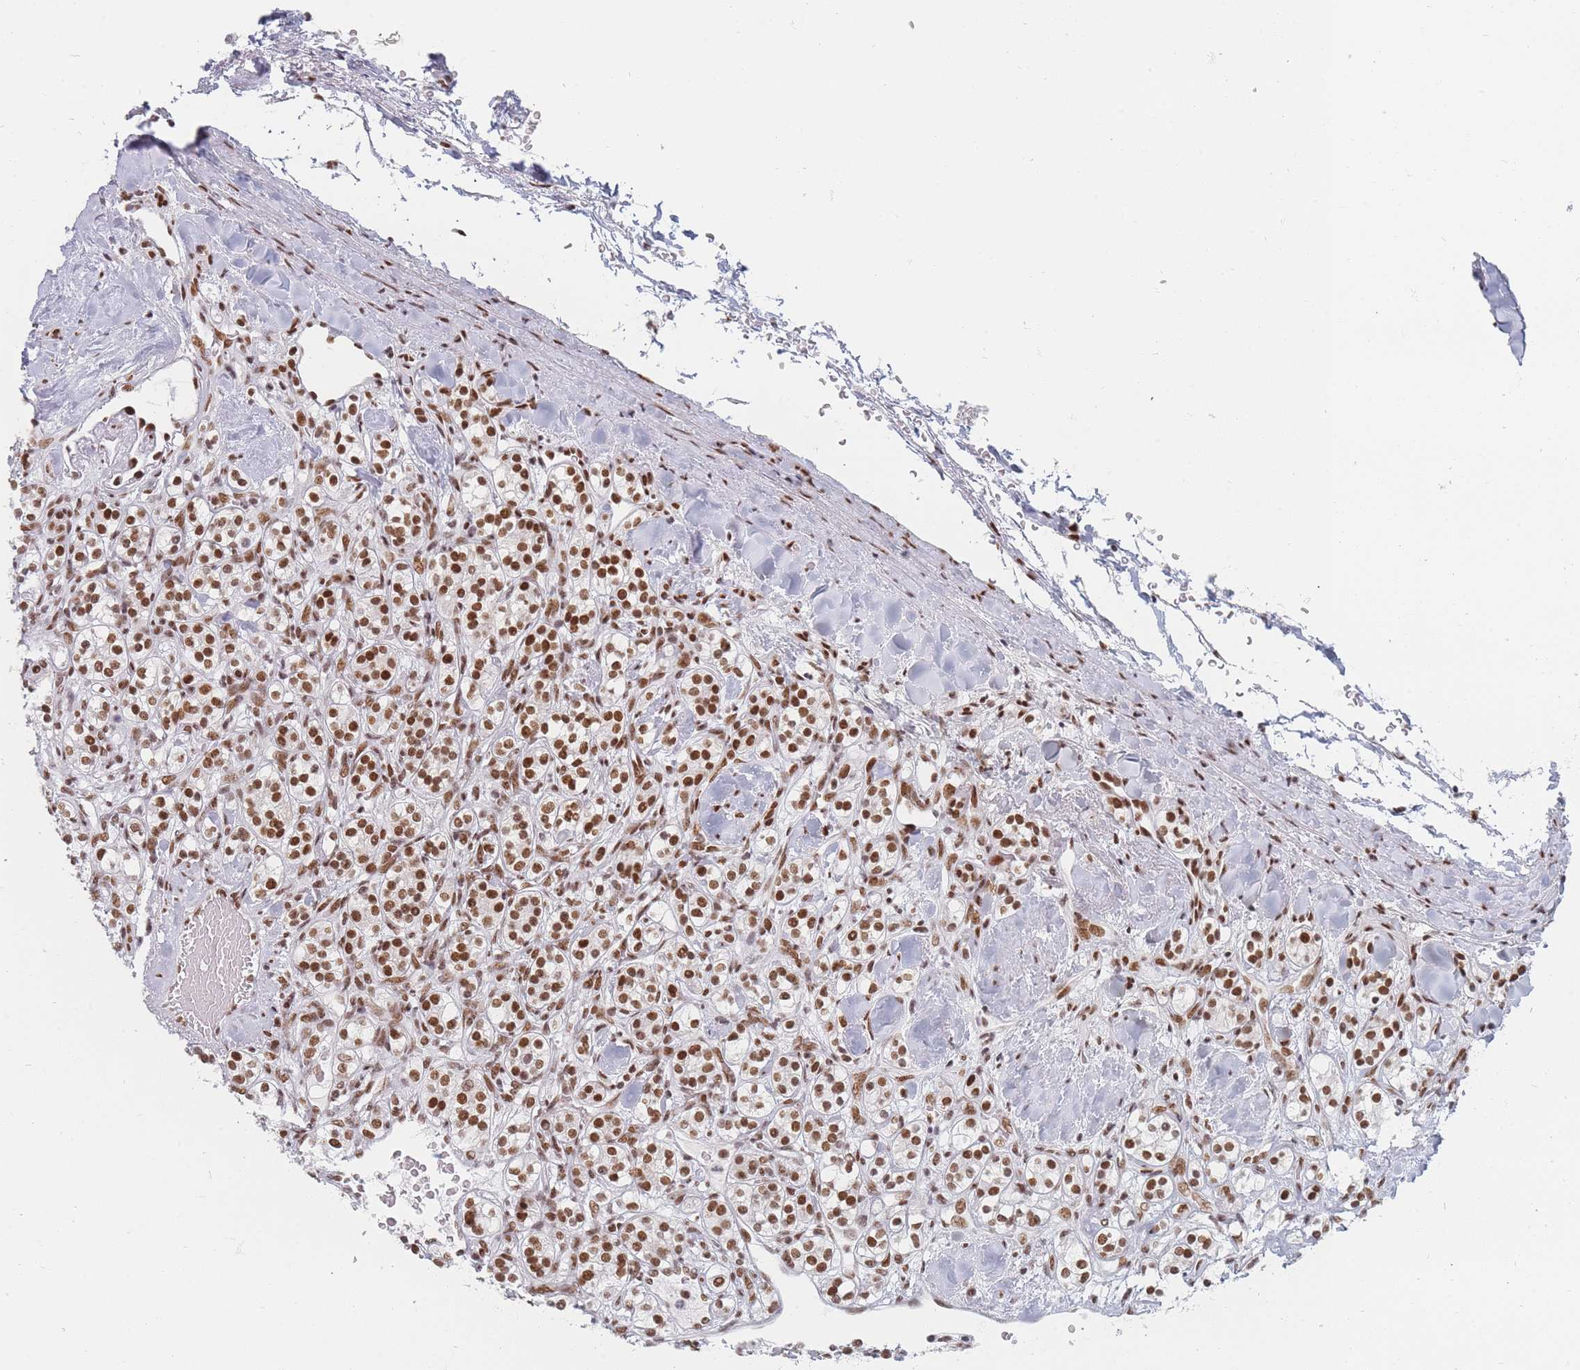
{"staining": {"intensity": "moderate", "quantity": ">75%", "location": "nuclear"}, "tissue": "renal cancer", "cell_type": "Tumor cells", "image_type": "cancer", "snomed": [{"axis": "morphology", "description": "Adenocarcinoma, NOS"}, {"axis": "topography", "description": "Kidney"}], "caption": "Tumor cells reveal medium levels of moderate nuclear expression in about >75% of cells in adenocarcinoma (renal). (brown staining indicates protein expression, while blue staining denotes nuclei).", "gene": "SAFB2", "patient": {"sex": "male", "age": 77}}